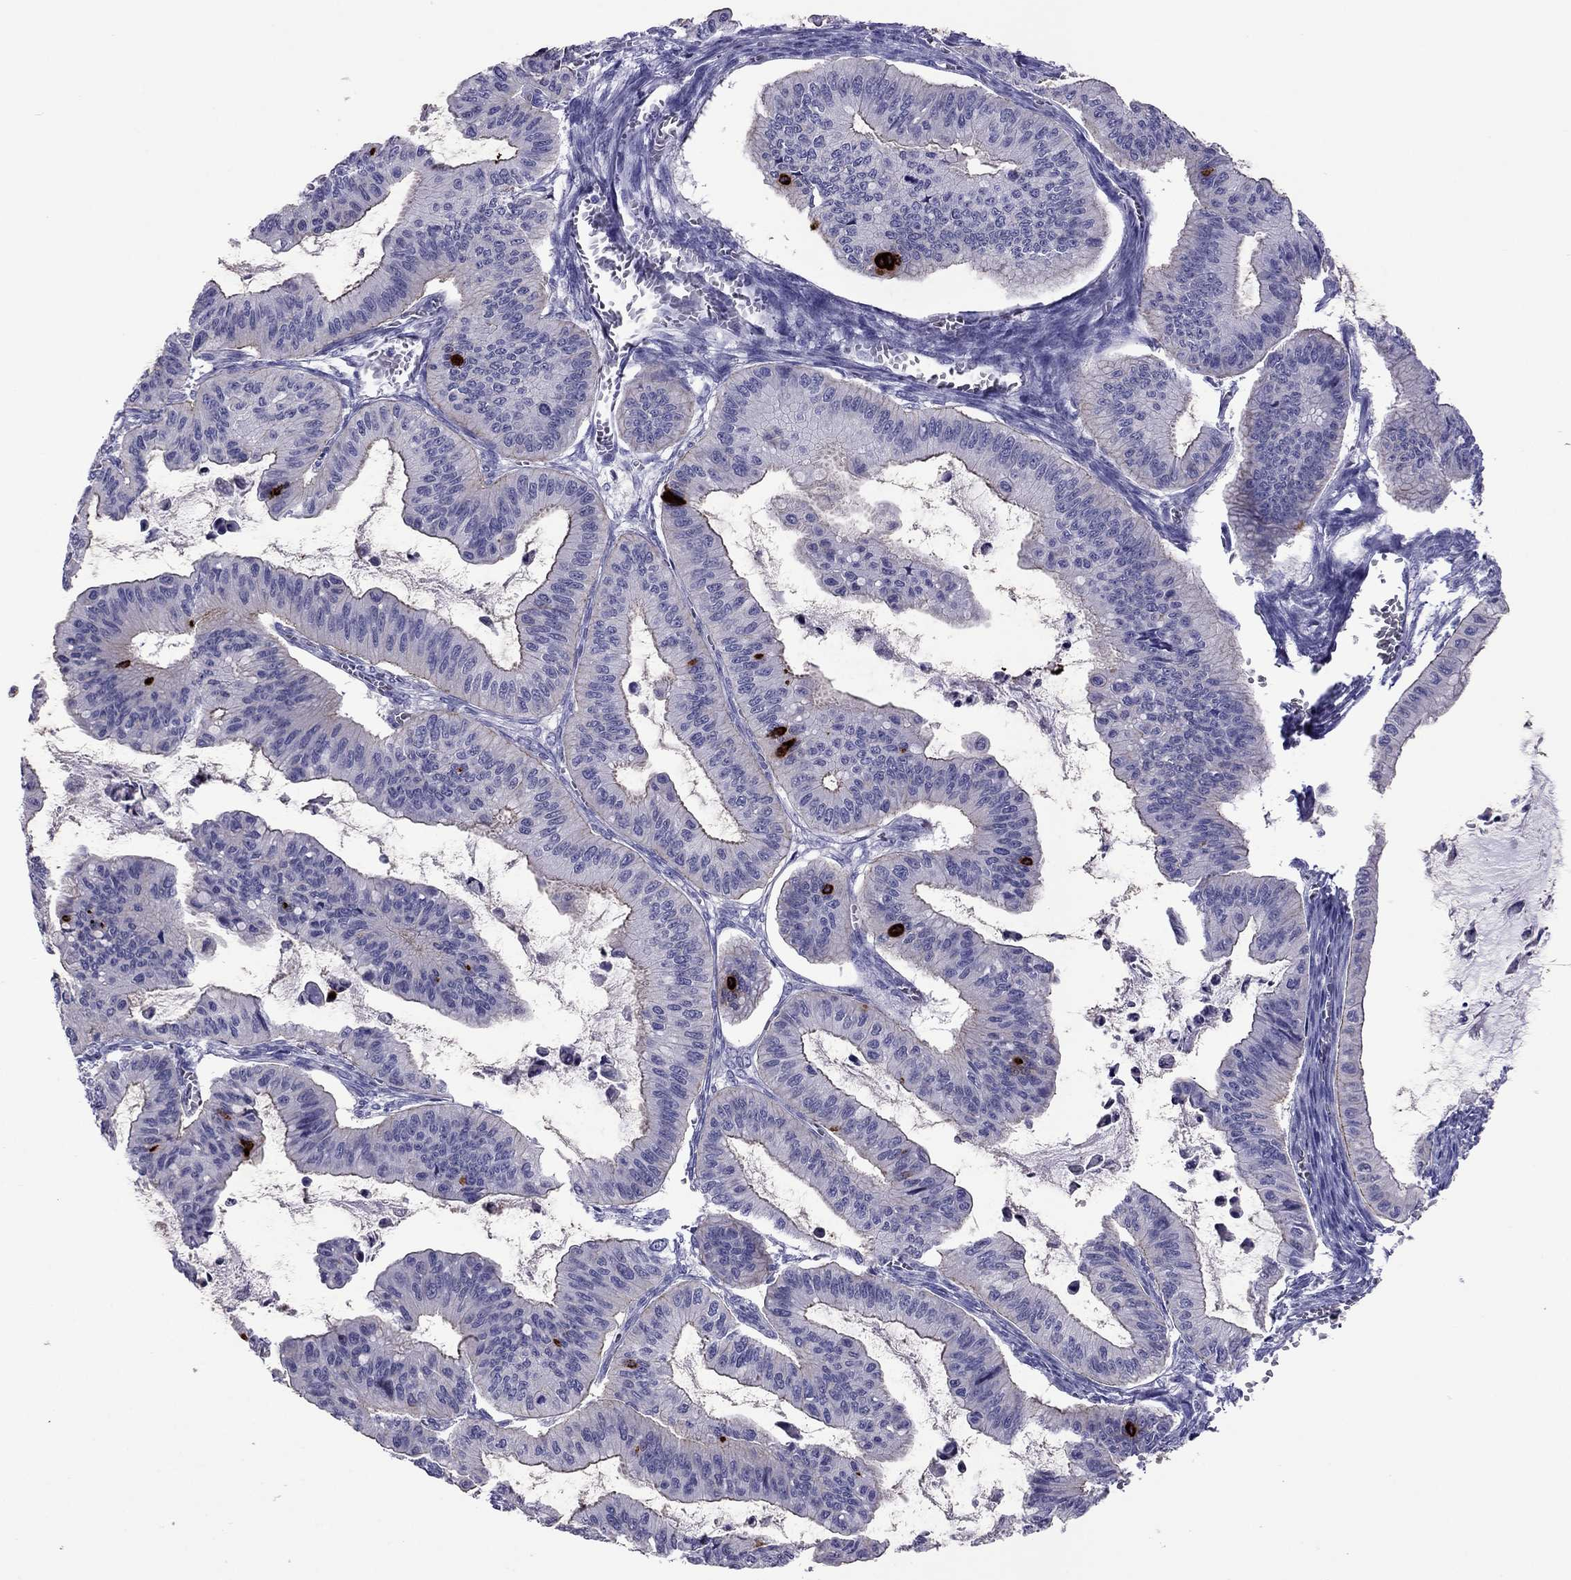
{"staining": {"intensity": "strong", "quantity": "<25%", "location": "cytoplasmic/membranous"}, "tissue": "ovarian cancer", "cell_type": "Tumor cells", "image_type": "cancer", "snomed": [{"axis": "morphology", "description": "Cystadenocarcinoma, mucinous, NOS"}, {"axis": "topography", "description": "Ovary"}], "caption": "Tumor cells show medium levels of strong cytoplasmic/membranous positivity in approximately <25% of cells in ovarian cancer (mucinous cystadenocarcinoma).", "gene": "MYL11", "patient": {"sex": "female", "age": 72}}